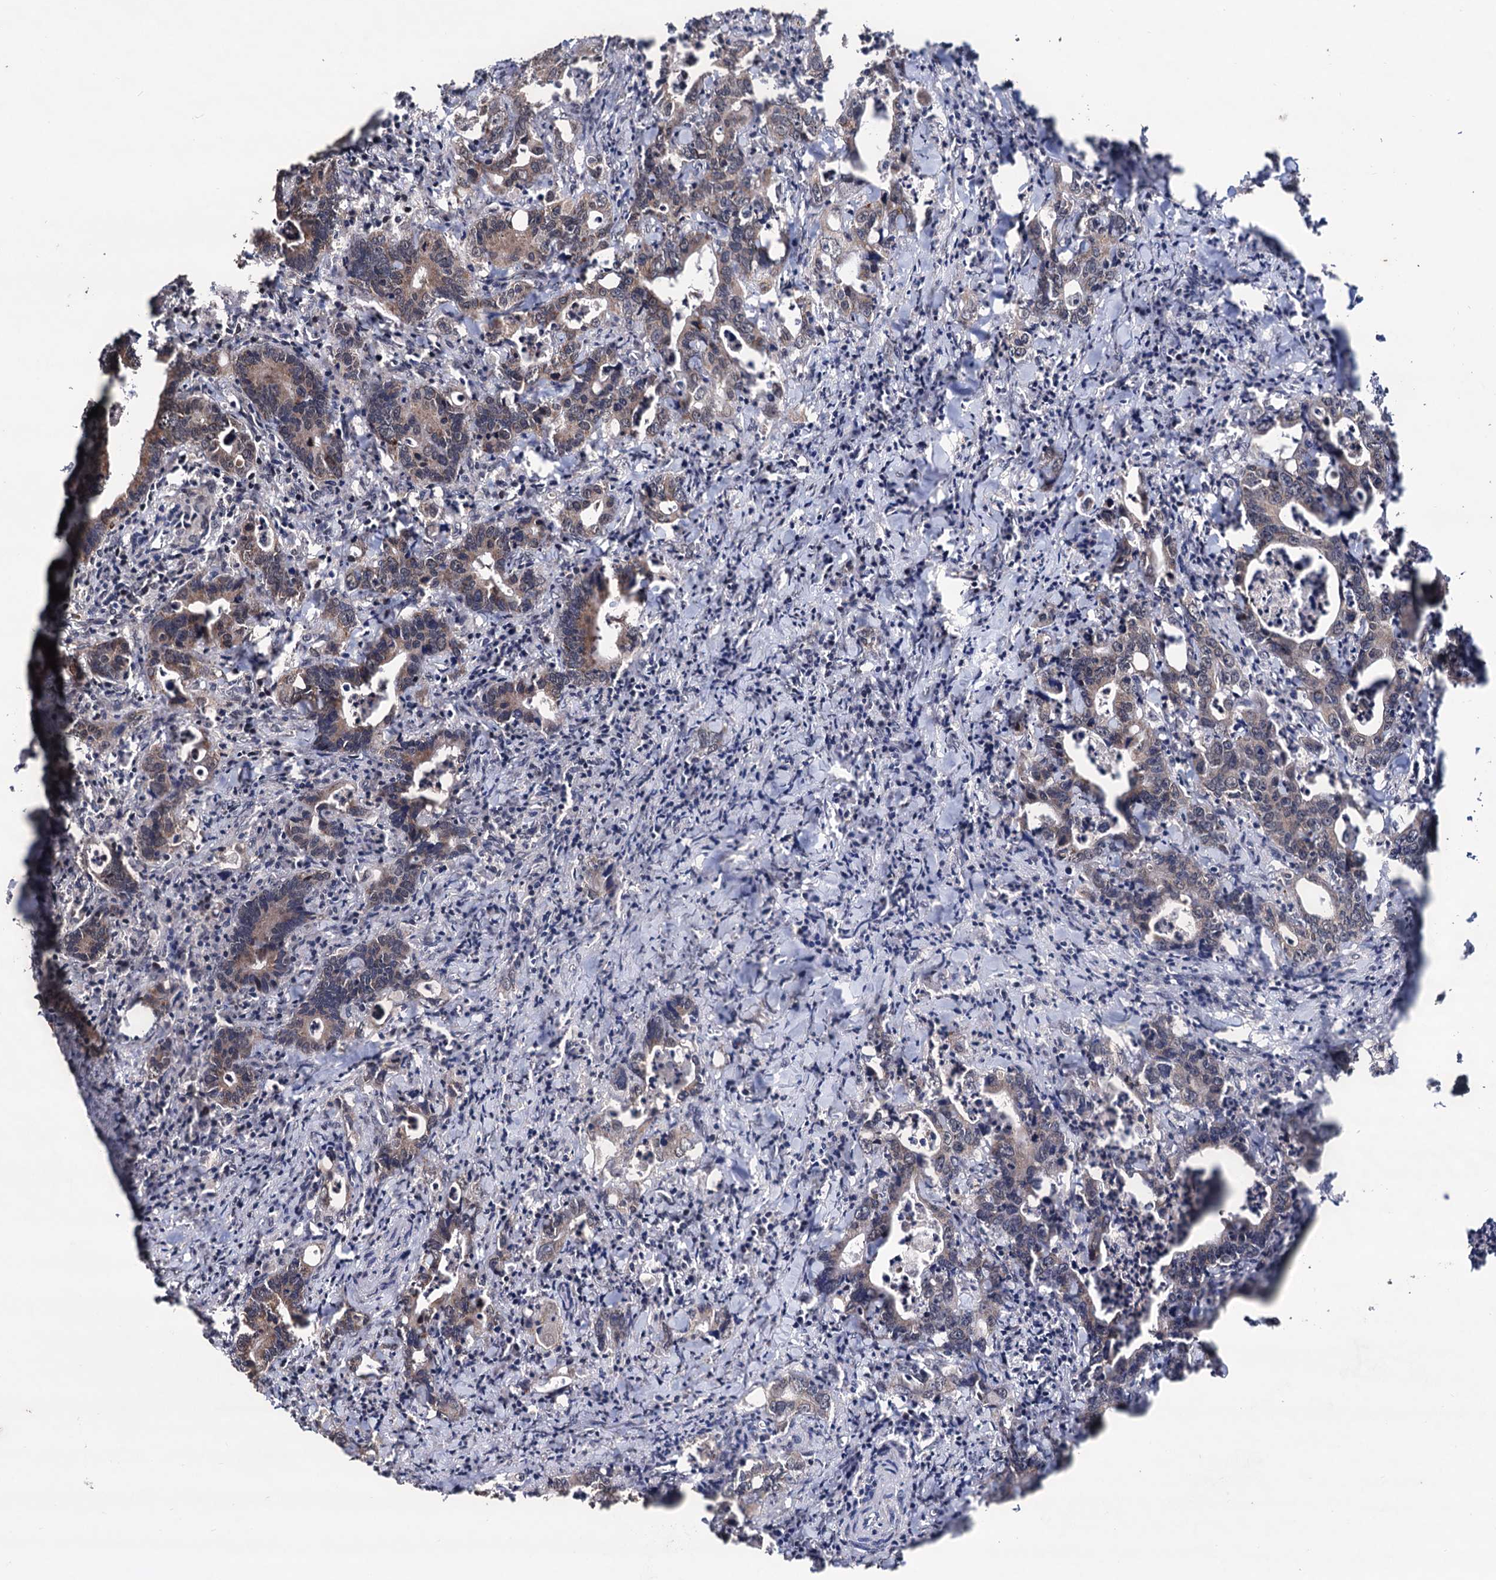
{"staining": {"intensity": "moderate", "quantity": "<25%", "location": "cytoplasmic/membranous"}, "tissue": "colorectal cancer", "cell_type": "Tumor cells", "image_type": "cancer", "snomed": [{"axis": "morphology", "description": "Adenocarcinoma, NOS"}, {"axis": "topography", "description": "Colon"}], "caption": "Immunohistochemistry staining of colorectal adenocarcinoma, which reveals low levels of moderate cytoplasmic/membranous positivity in about <25% of tumor cells indicating moderate cytoplasmic/membranous protein expression. The staining was performed using DAB (brown) for protein detection and nuclei were counterstained in hematoxylin (blue).", "gene": "KLF5", "patient": {"sex": "female", "age": 75}}